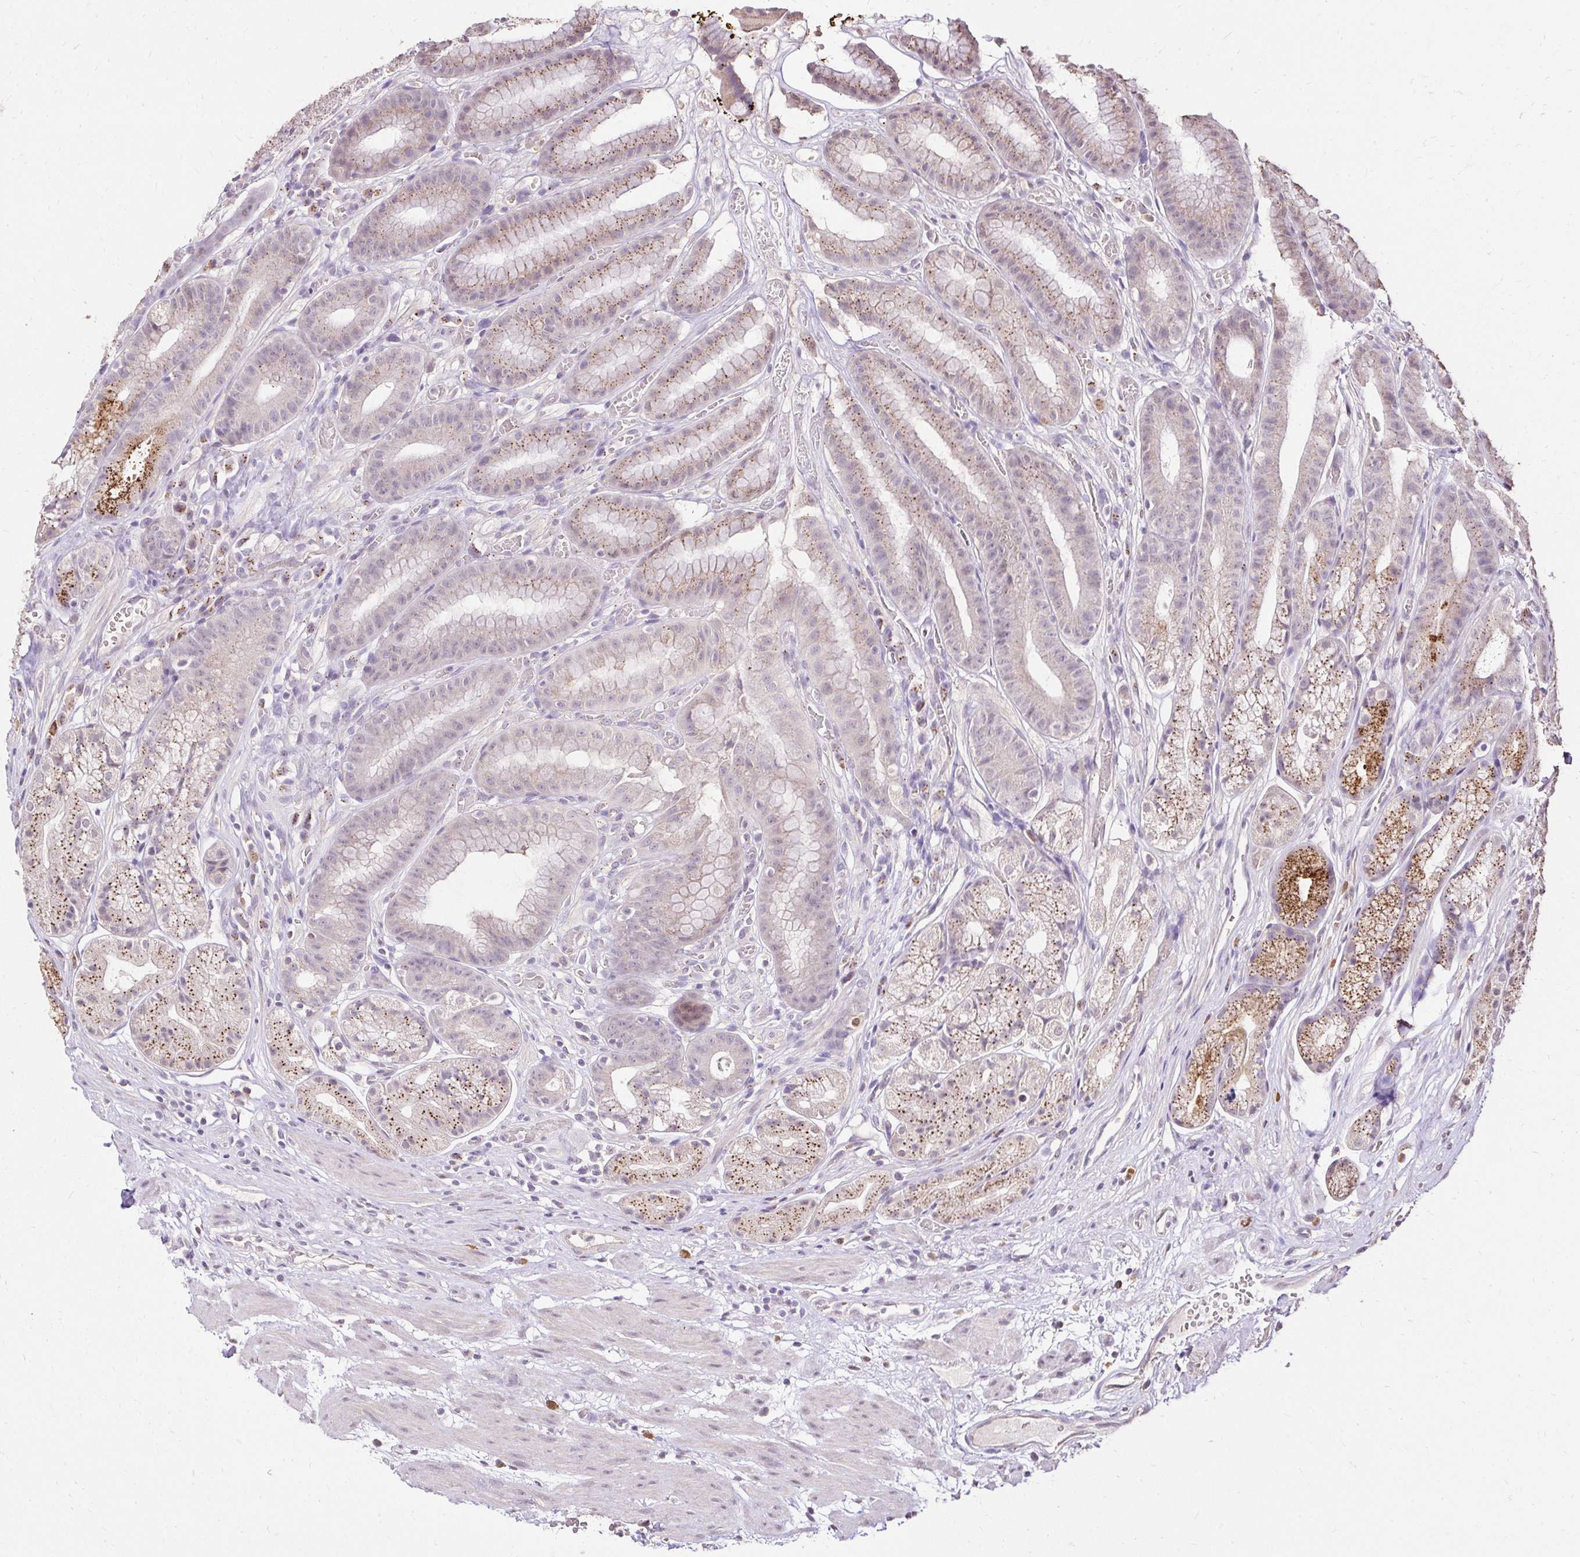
{"staining": {"intensity": "strong", "quantity": "<25%", "location": "cytoplasmic/membranous"}, "tissue": "stomach", "cell_type": "Glandular cells", "image_type": "normal", "snomed": [{"axis": "morphology", "description": "Normal tissue, NOS"}, {"axis": "topography", "description": "Smooth muscle"}, {"axis": "topography", "description": "Stomach"}], "caption": "An immunohistochemistry image of normal tissue is shown. Protein staining in brown shows strong cytoplasmic/membranous positivity in stomach within glandular cells.", "gene": "KIAA1210", "patient": {"sex": "male", "age": 70}}